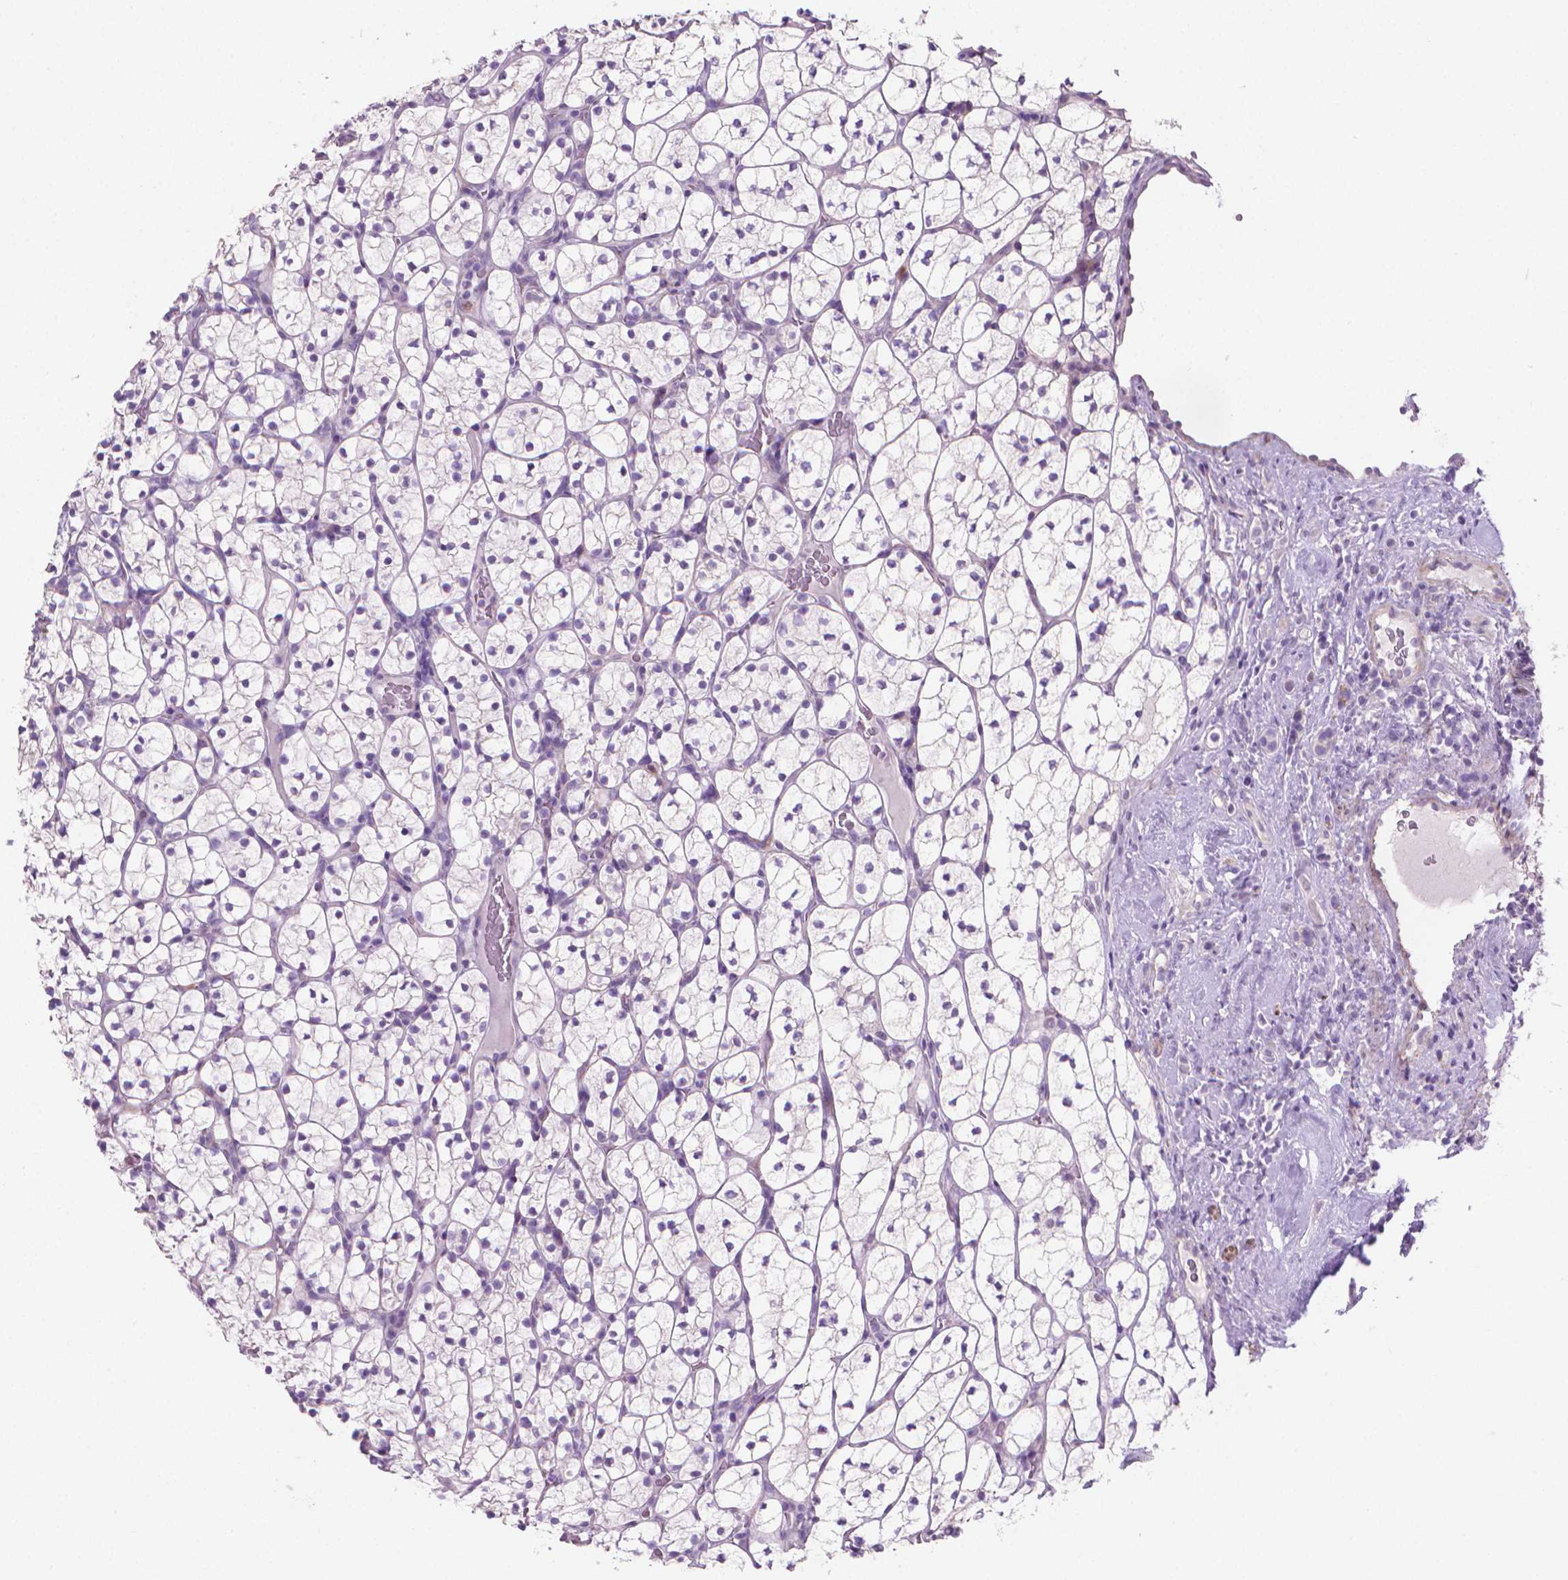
{"staining": {"intensity": "negative", "quantity": "none", "location": "none"}, "tissue": "renal cancer", "cell_type": "Tumor cells", "image_type": "cancer", "snomed": [{"axis": "morphology", "description": "Adenocarcinoma, NOS"}, {"axis": "topography", "description": "Kidney"}], "caption": "A histopathology image of adenocarcinoma (renal) stained for a protein exhibits no brown staining in tumor cells.", "gene": "GSDMA", "patient": {"sex": "female", "age": 89}}